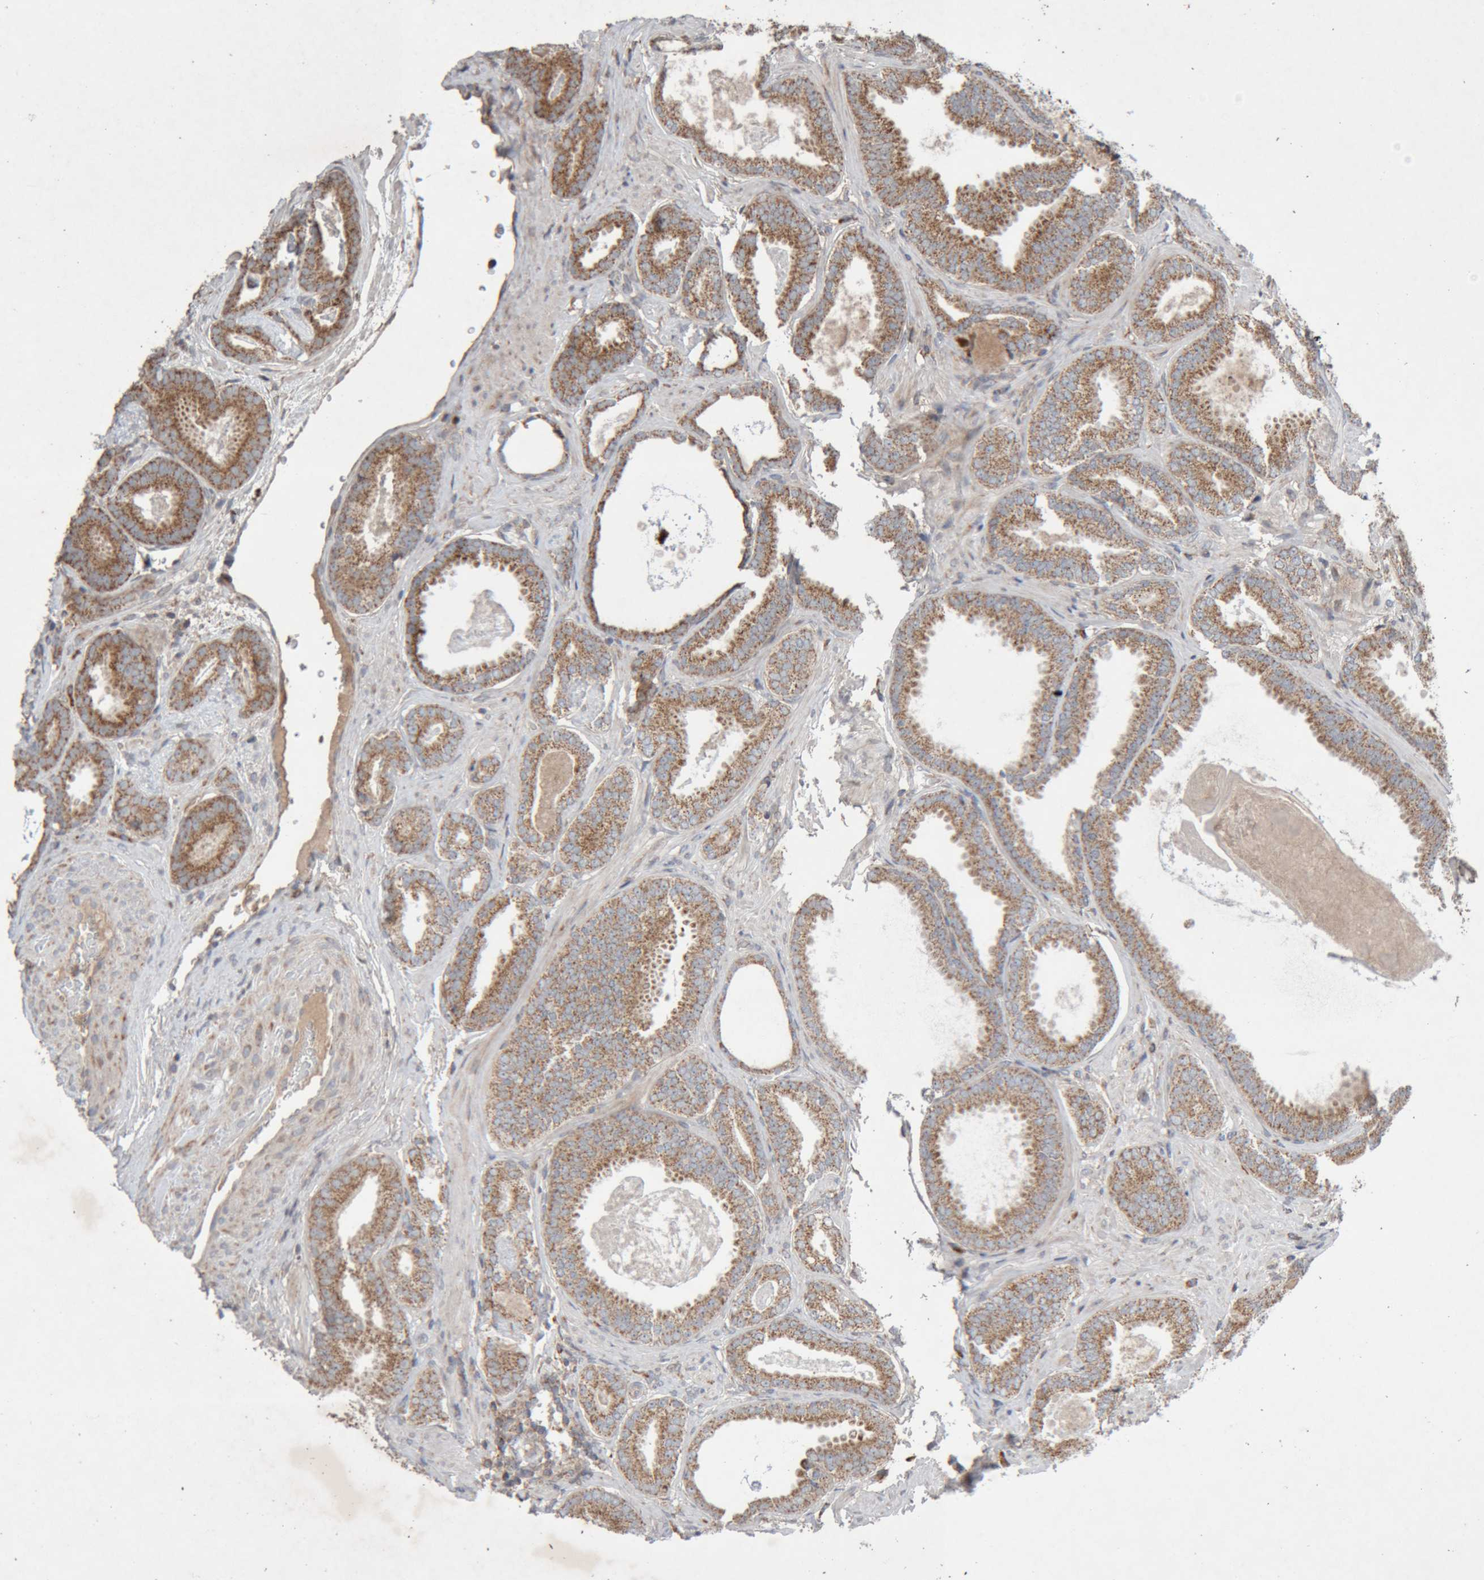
{"staining": {"intensity": "moderate", "quantity": ">75%", "location": "cytoplasmic/membranous"}, "tissue": "prostate cancer", "cell_type": "Tumor cells", "image_type": "cancer", "snomed": [{"axis": "morphology", "description": "Adenocarcinoma, Low grade"}, {"axis": "topography", "description": "Prostate"}], "caption": "Immunohistochemistry (IHC) photomicrograph of neoplastic tissue: prostate cancer (adenocarcinoma (low-grade)) stained using immunohistochemistry (IHC) demonstrates medium levels of moderate protein expression localized specifically in the cytoplasmic/membranous of tumor cells, appearing as a cytoplasmic/membranous brown color.", "gene": "KIF21B", "patient": {"sex": "male", "age": 71}}